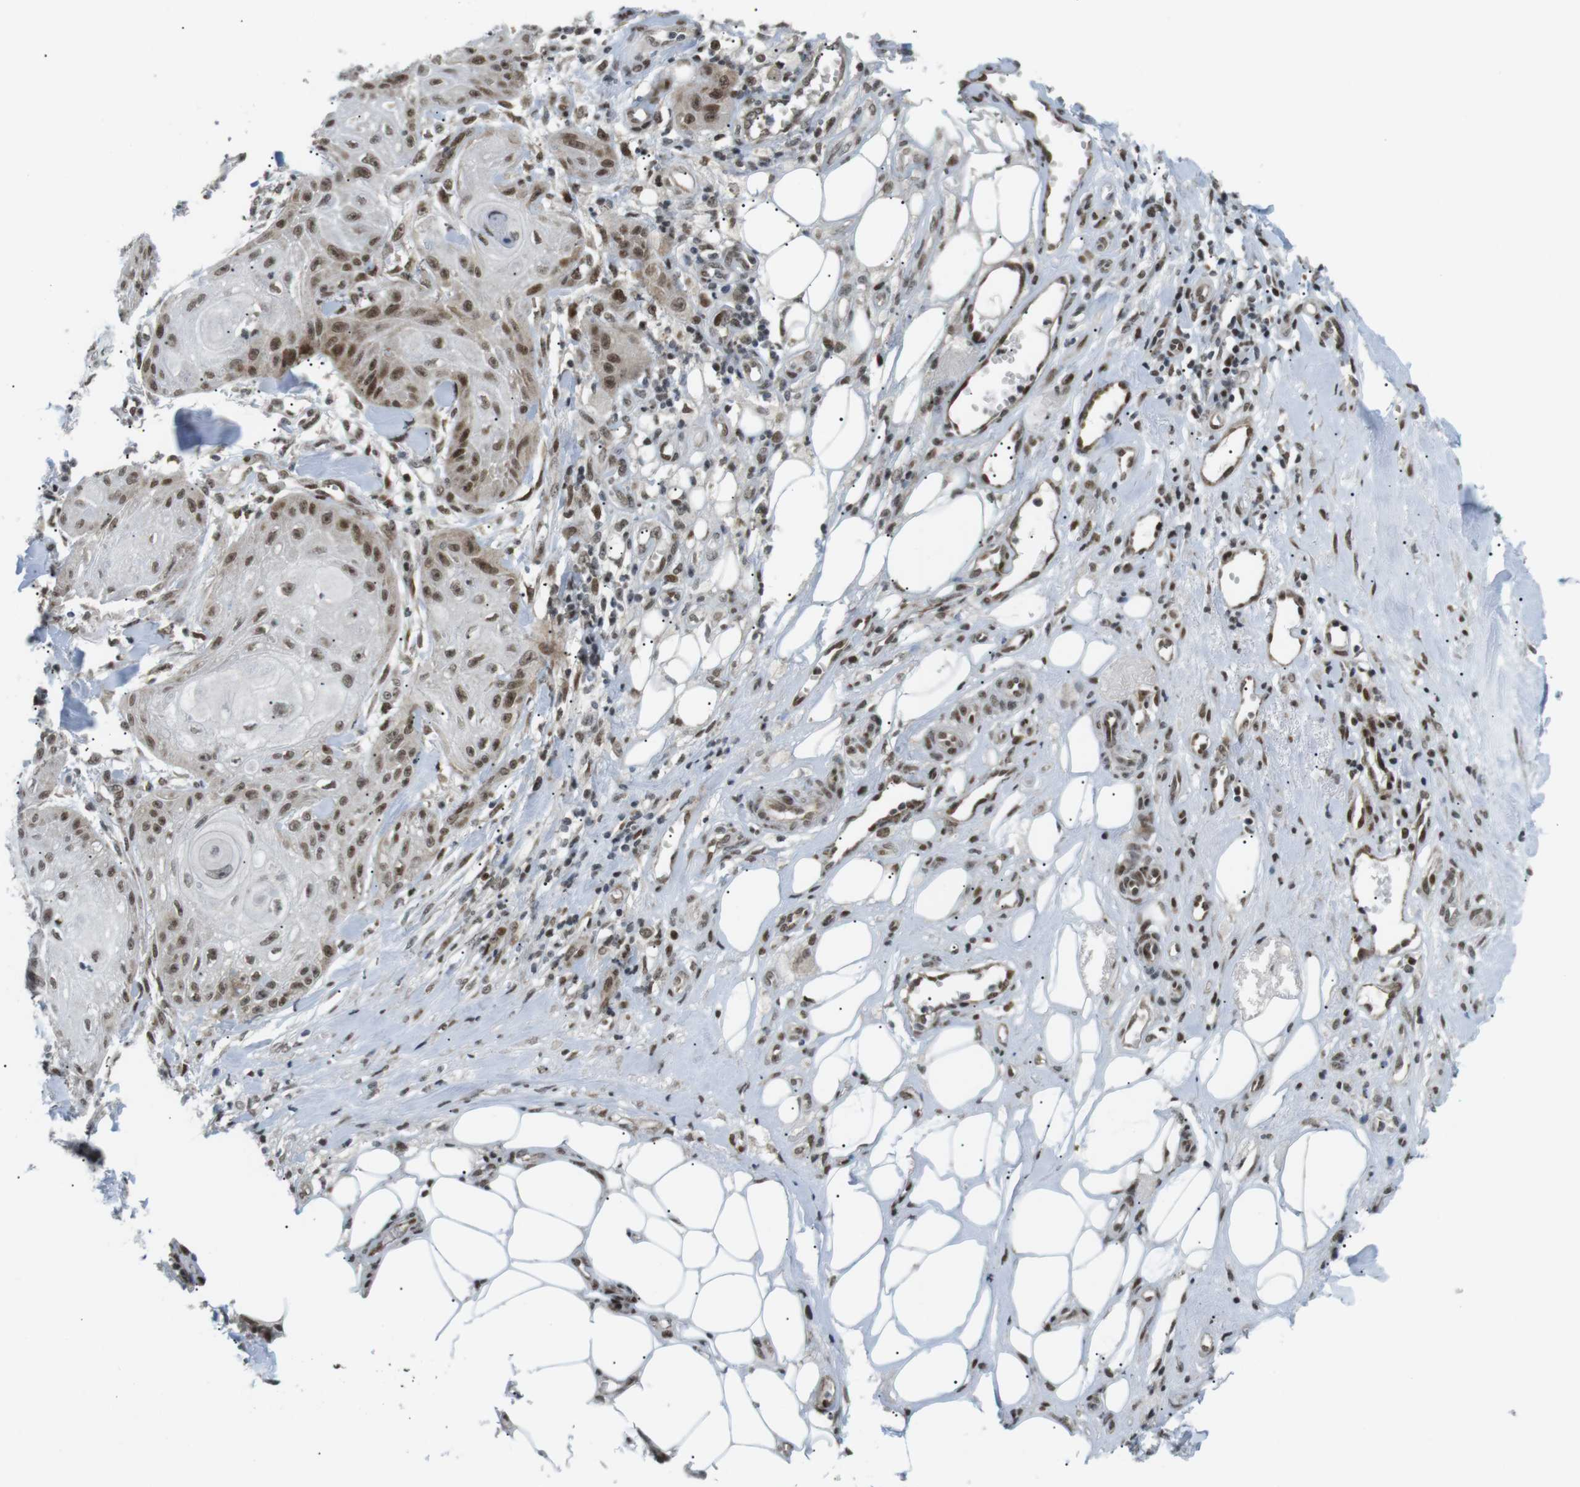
{"staining": {"intensity": "moderate", "quantity": ">75%", "location": "nuclear"}, "tissue": "skin cancer", "cell_type": "Tumor cells", "image_type": "cancer", "snomed": [{"axis": "morphology", "description": "Squamous cell carcinoma, NOS"}, {"axis": "topography", "description": "Skin"}], "caption": "Immunohistochemistry (IHC) micrograph of neoplastic tissue: human skin cancer (squamous cell carcinoma) stained using IHC demonstrates medium levels of moderate protein expression localized specifically in the nuclear of tumor cells, appearing as a nuclear brown color.", "gene": "CDC27", "patient": {"sex": "male", "age": 74}}